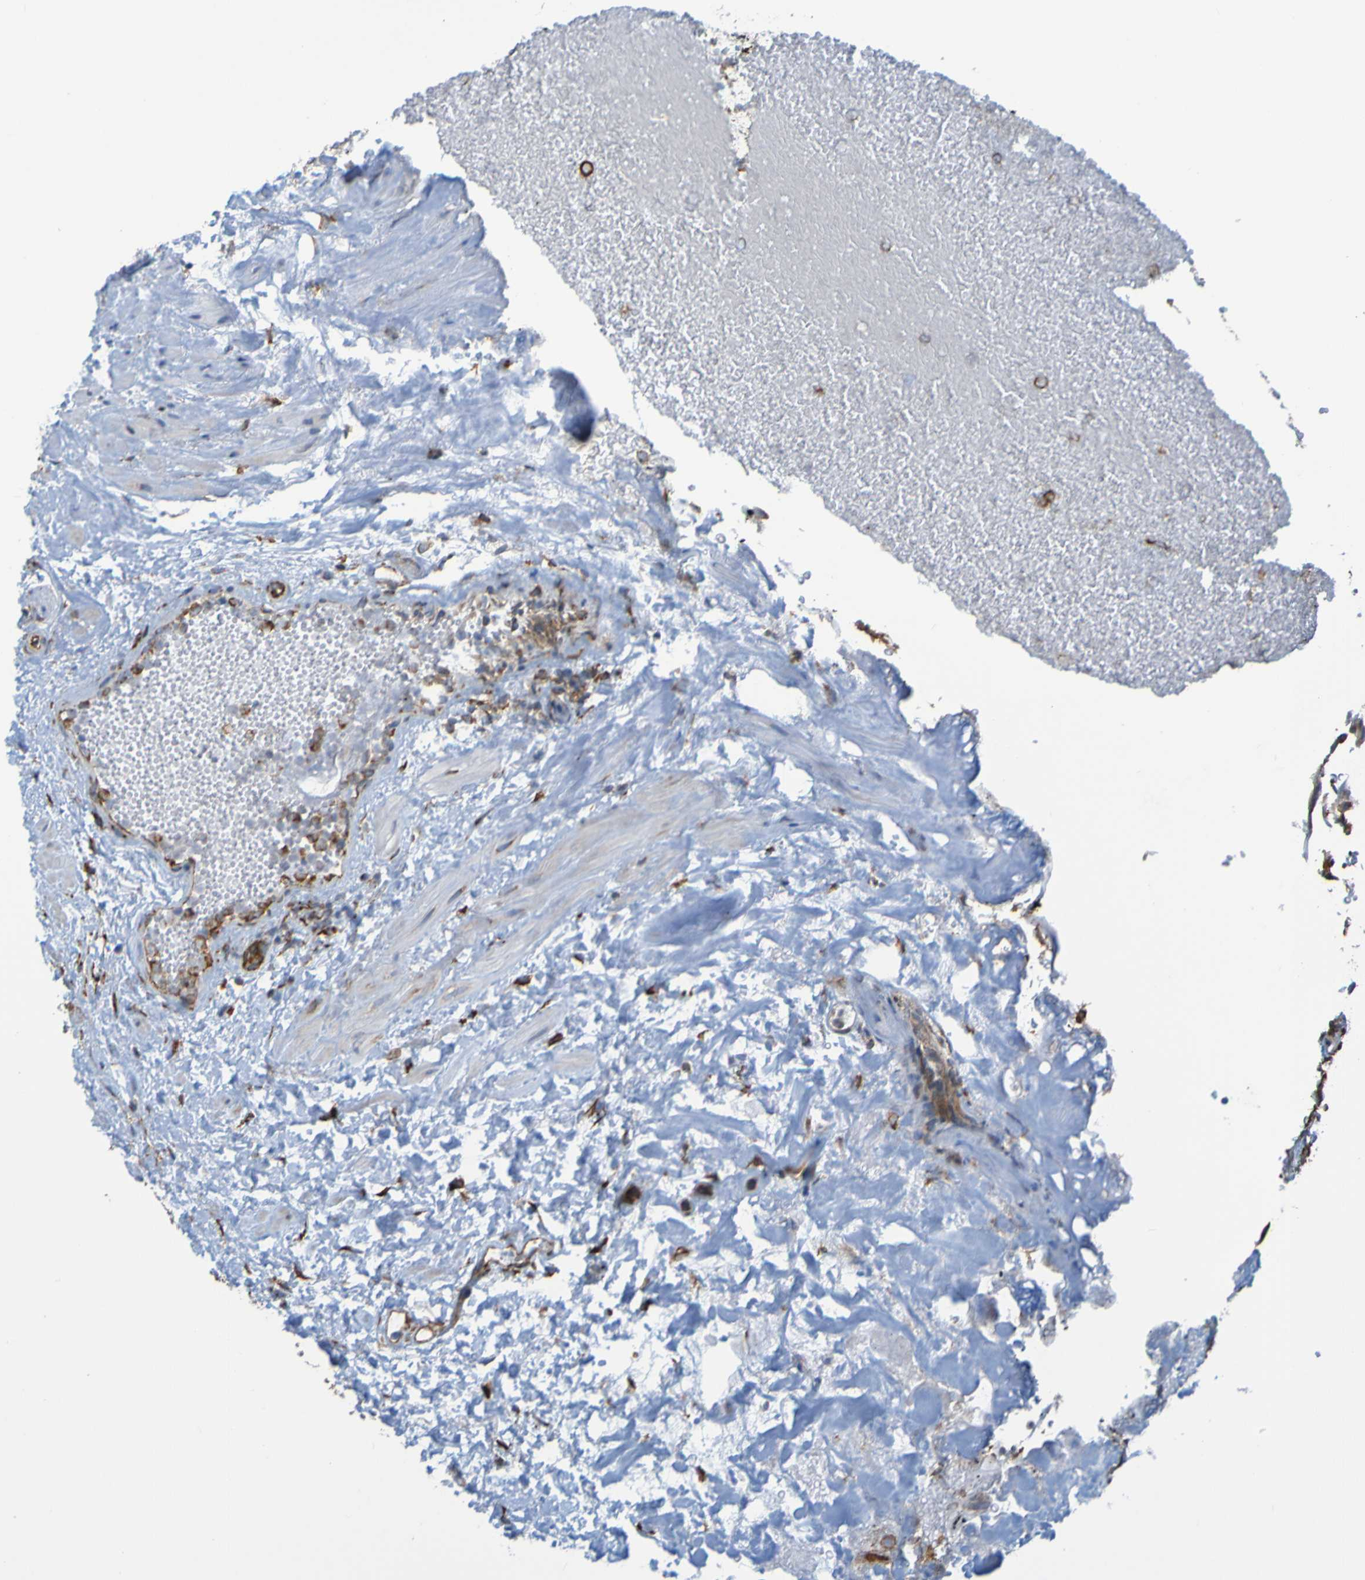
{"staining": {"intensity": "weak", "quantity": ">75%", "location": "cytoplasmic/membranous"}, "tissue": "urothelial cancer", "cell_type": "Tumor cells", "image_type": "cancer", "snomed": [{"axis": "morphology", "description": "Urothelial carcinoma, Low grade"}, {"axis": "topography", "description": "Urinary bladder"}], "caption": "The histopathology image shows staining of urothelial cancer, revealing weak cytoplasmic/membranous protein positivity (brown color) within tumor cells.", "gene": "SSR1", "patient": {"sex": "male", "age": 78}}